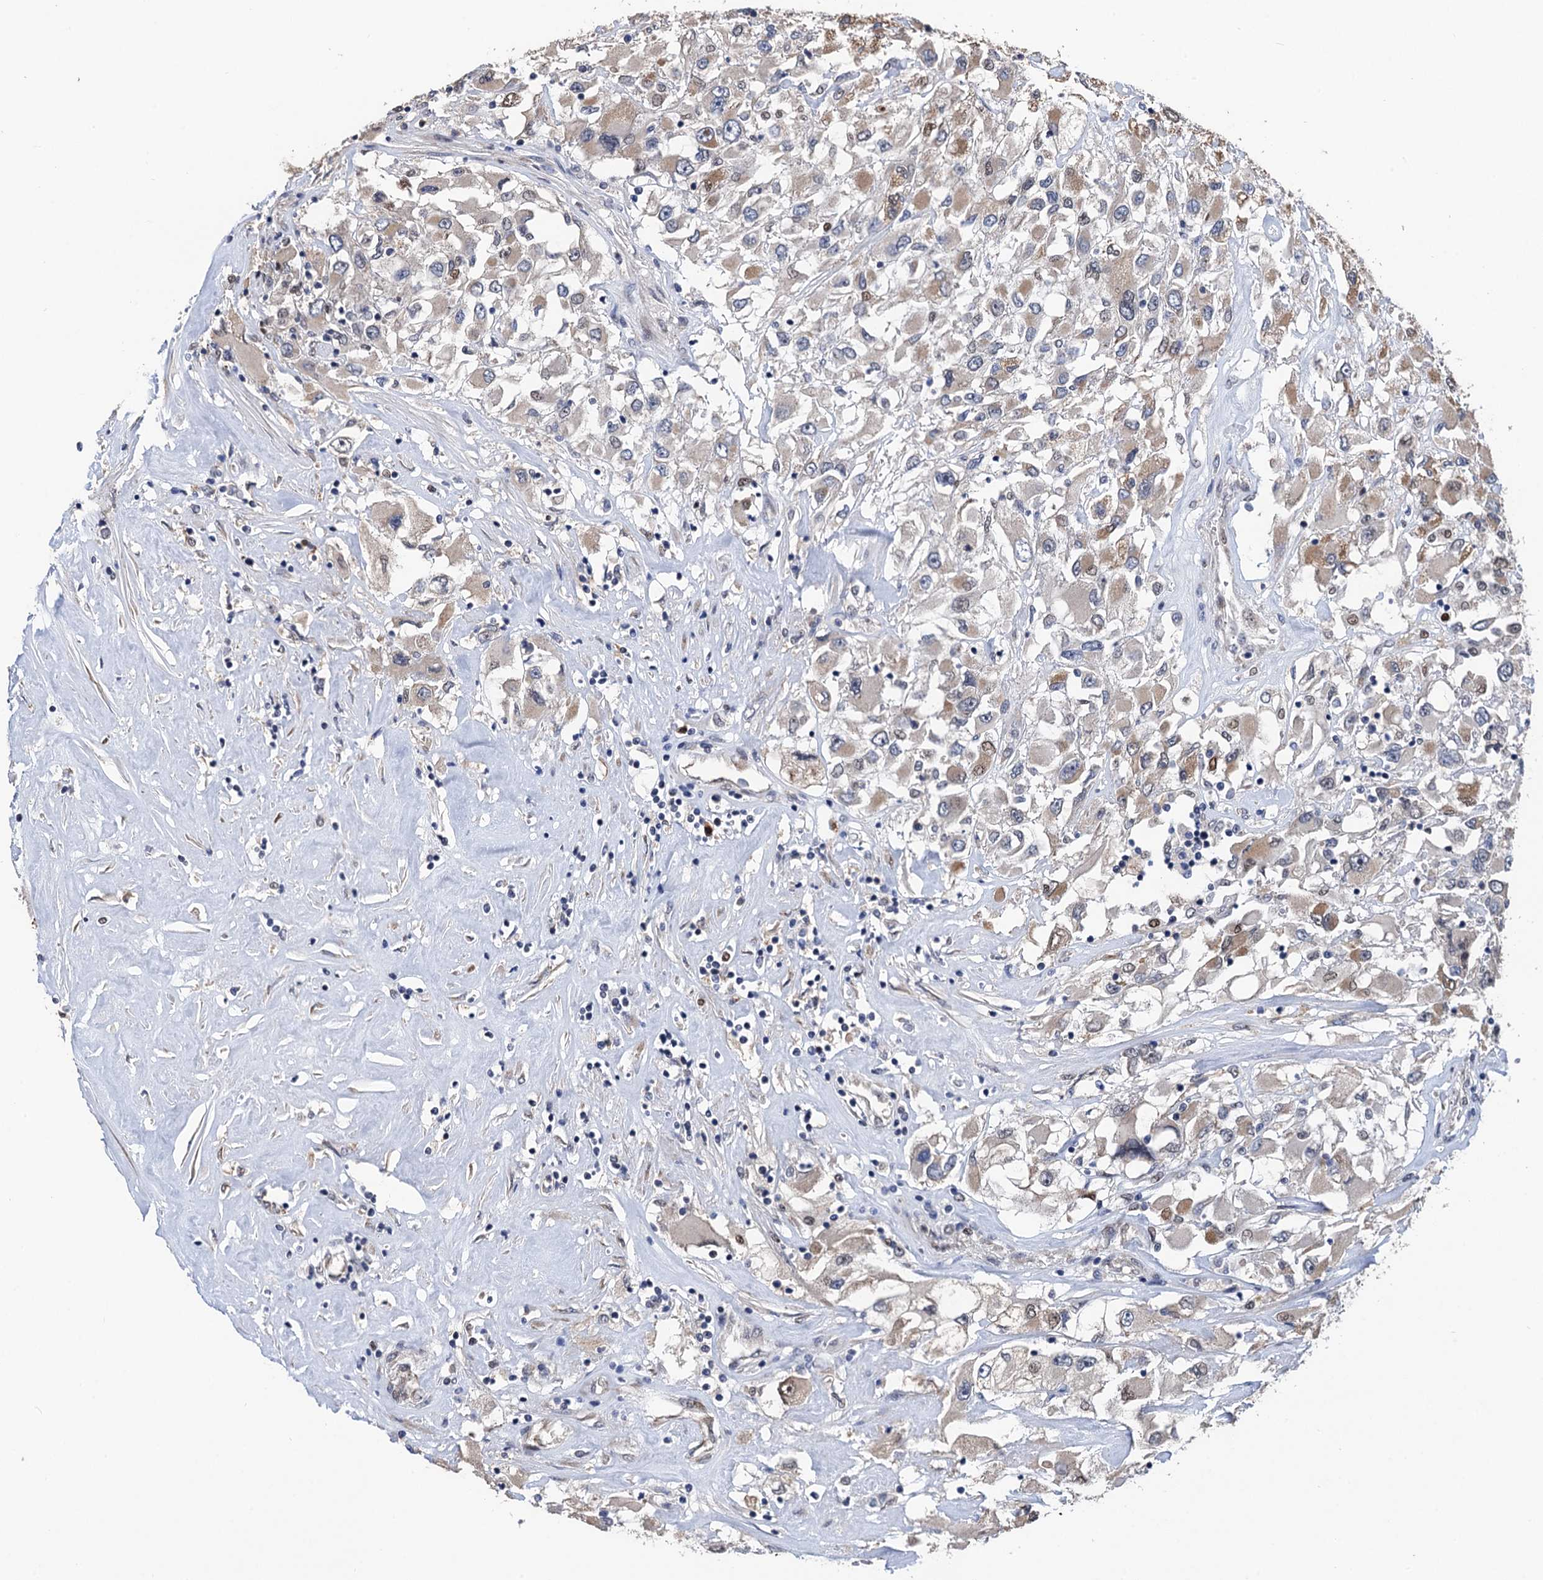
{"staining": {"intensity": "weak", "quantity": "25%-75%", "location": "cytoplasmic/membranous,nuclear"}, "tissue": "renal cancer", "cell_type": "Tumor cells", "image_type": "cancer", "snomed": [{"axis": "morphology", "description": "Adenocarcinoma, NOS"}, {"axis": "topography", "description": "Kidney"}], "caption": "Human renal cancer stained for a protein (brown) reveals weak cytoplasmic/membranous and nuclear positive expression in approximately 25%-75% of tumor cells.", "gene": "TSEN34", "patient": {"sex": "female", "age": 52}}